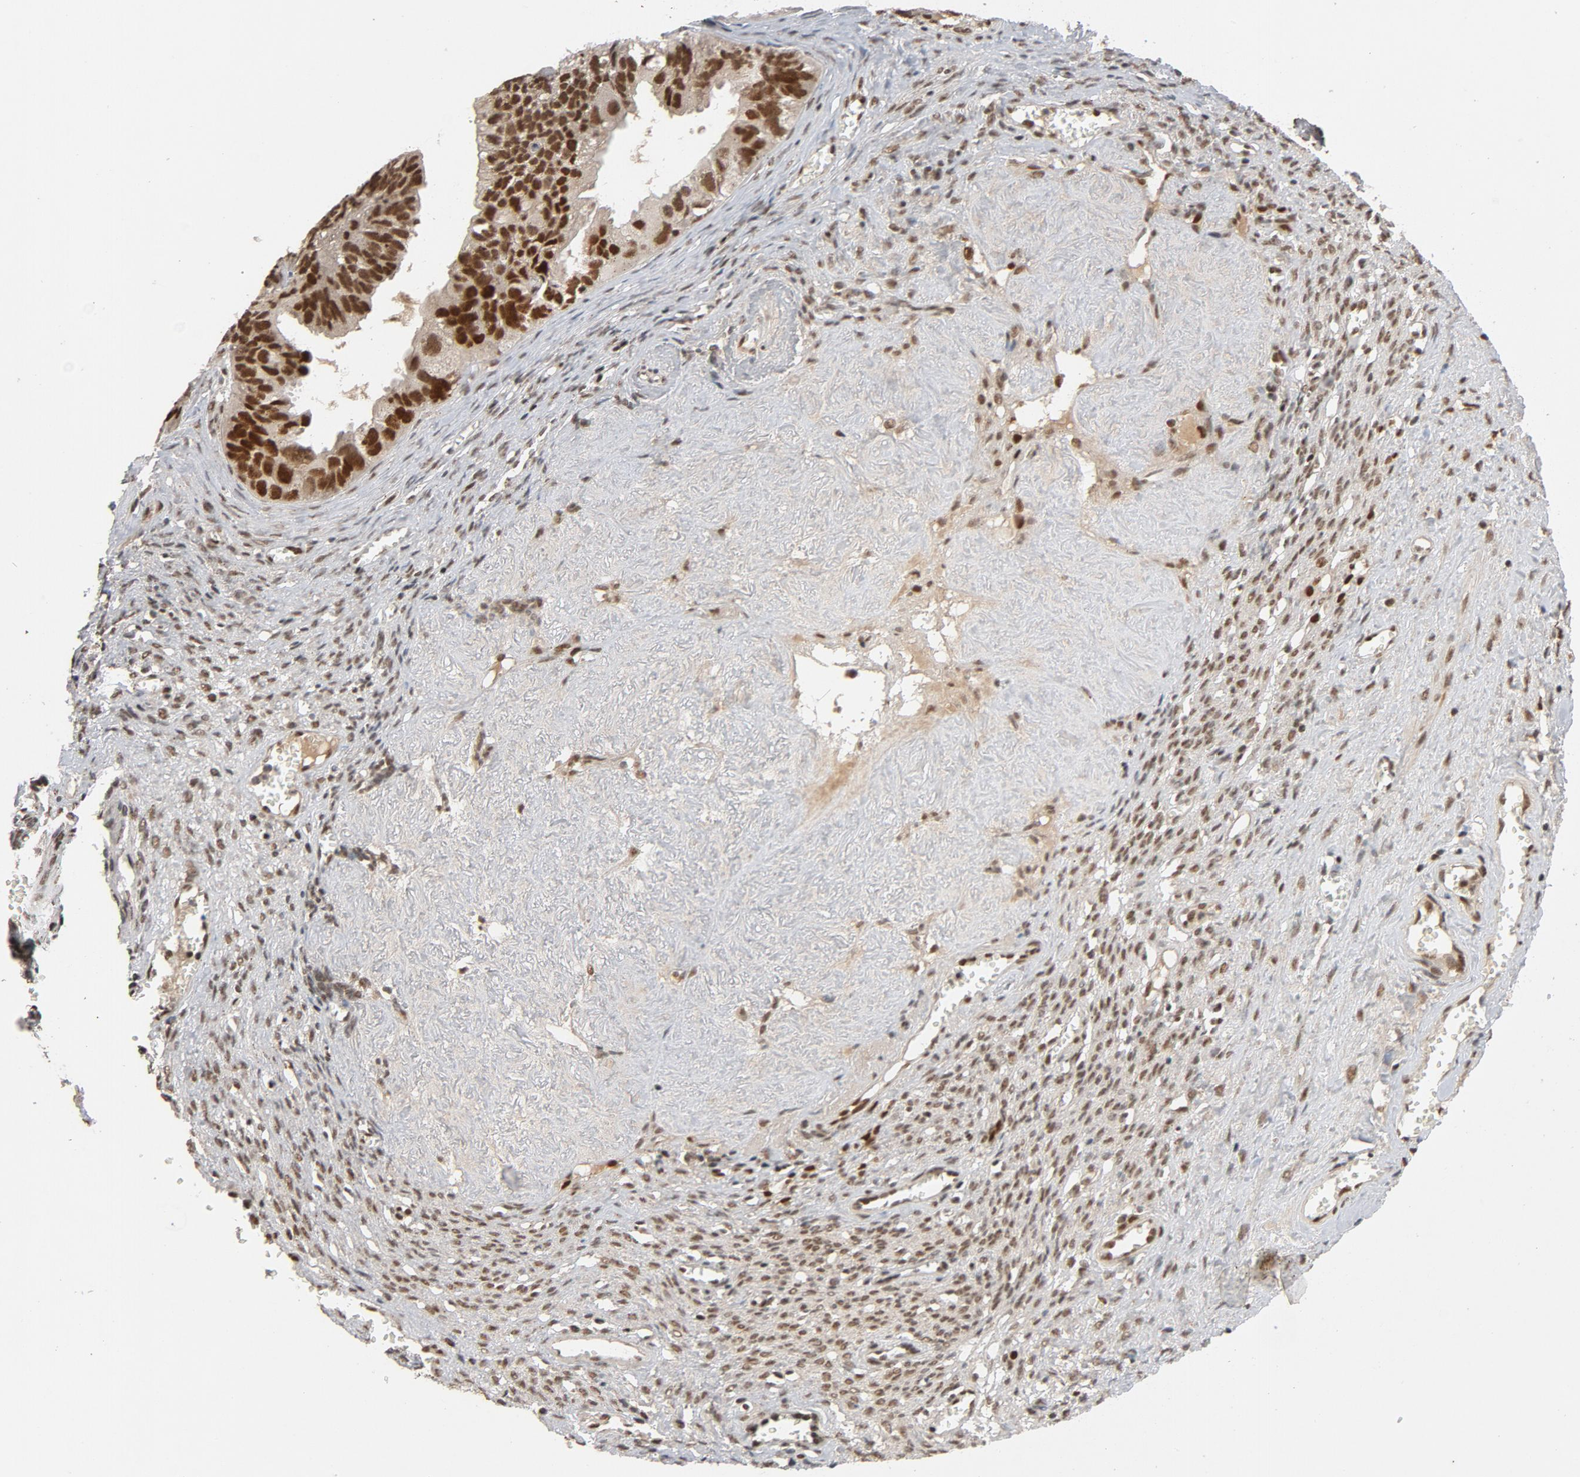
{"staining": {"intensity": "strong", "quantity": ">75%", "location": "nuclear"}, "tissue": "ovarian cancer", "cell_type": "Tumor cells", "image_type": "cancer", "snomed": [{"axis": "morphology", "description": "Carcinoma, endometroid"}, {"axis": "topography", "description": "Ovary"}], "caption": "Protein expression analysis of endometroid carcinoma (ovarian) shows strong nuclear staining in approximately >75% of tumor cells. (Brightfield microscopy of DAB IHC at high magnification).", "gene": "SMARCD1", "patient": {"sex": "female", "age": 85}}